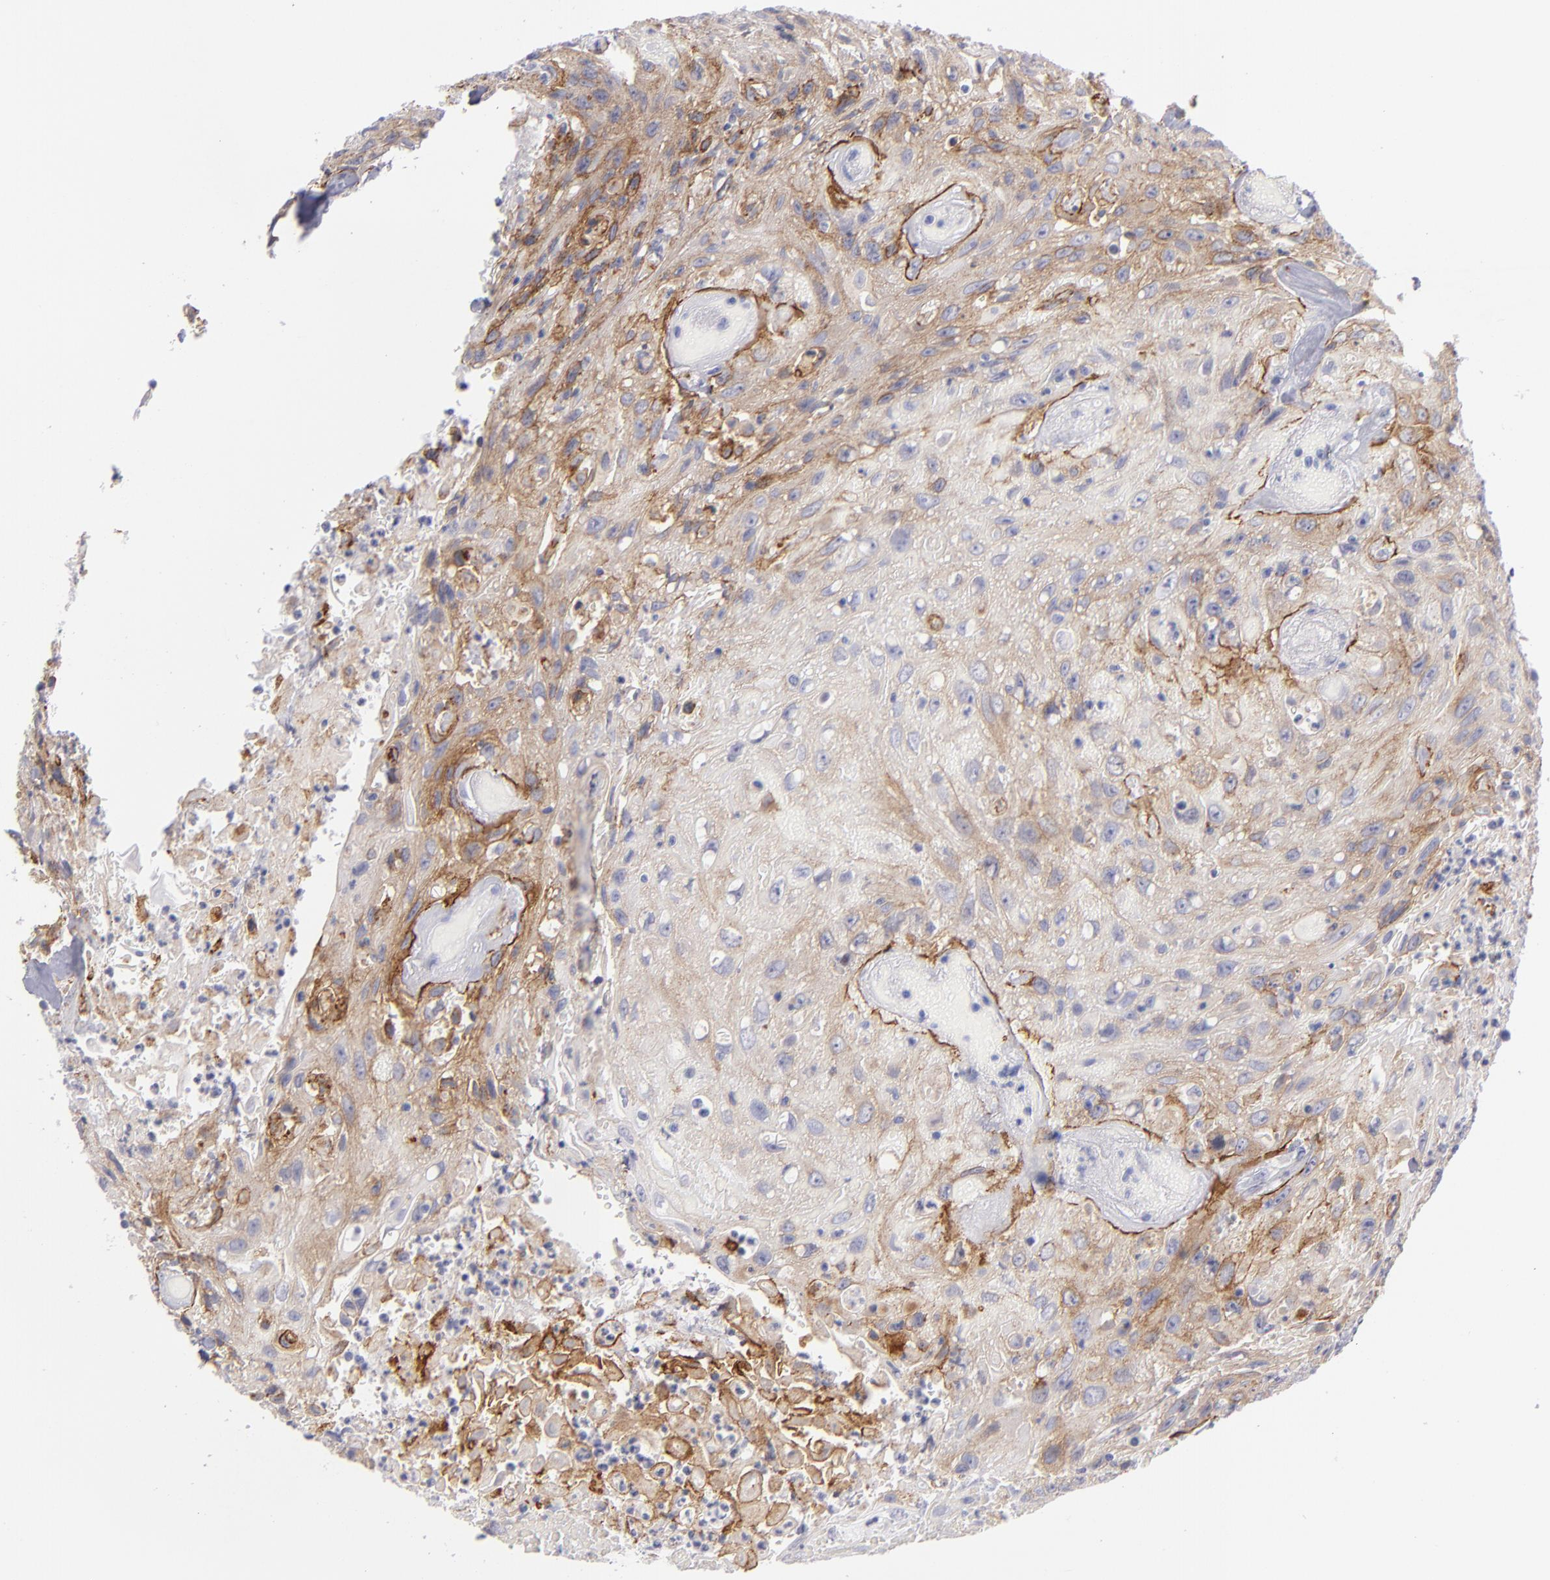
{"staining": {"intensity": "moderate", "quantity": "25%-75%", "location": "cytoplasmic/membranous"}, "tissue": "urothelial cancer", "cell_type": "Tumor cells", "image_type": "cancer", "snomed": [{"axis": "morphology", "description": "Urothelial carcinoma, High grade"}, {"axis": "topography", "description": "Urinary bladder"}], "caption": "This image demonstrates IHC staining of urothelial cancer, with medium moderate cytoplasmic/membranous expression in approximately 25%-75% of tumor cells.", "gene": "ITGB4", "patient": {"sex": "female", "age": 84}}